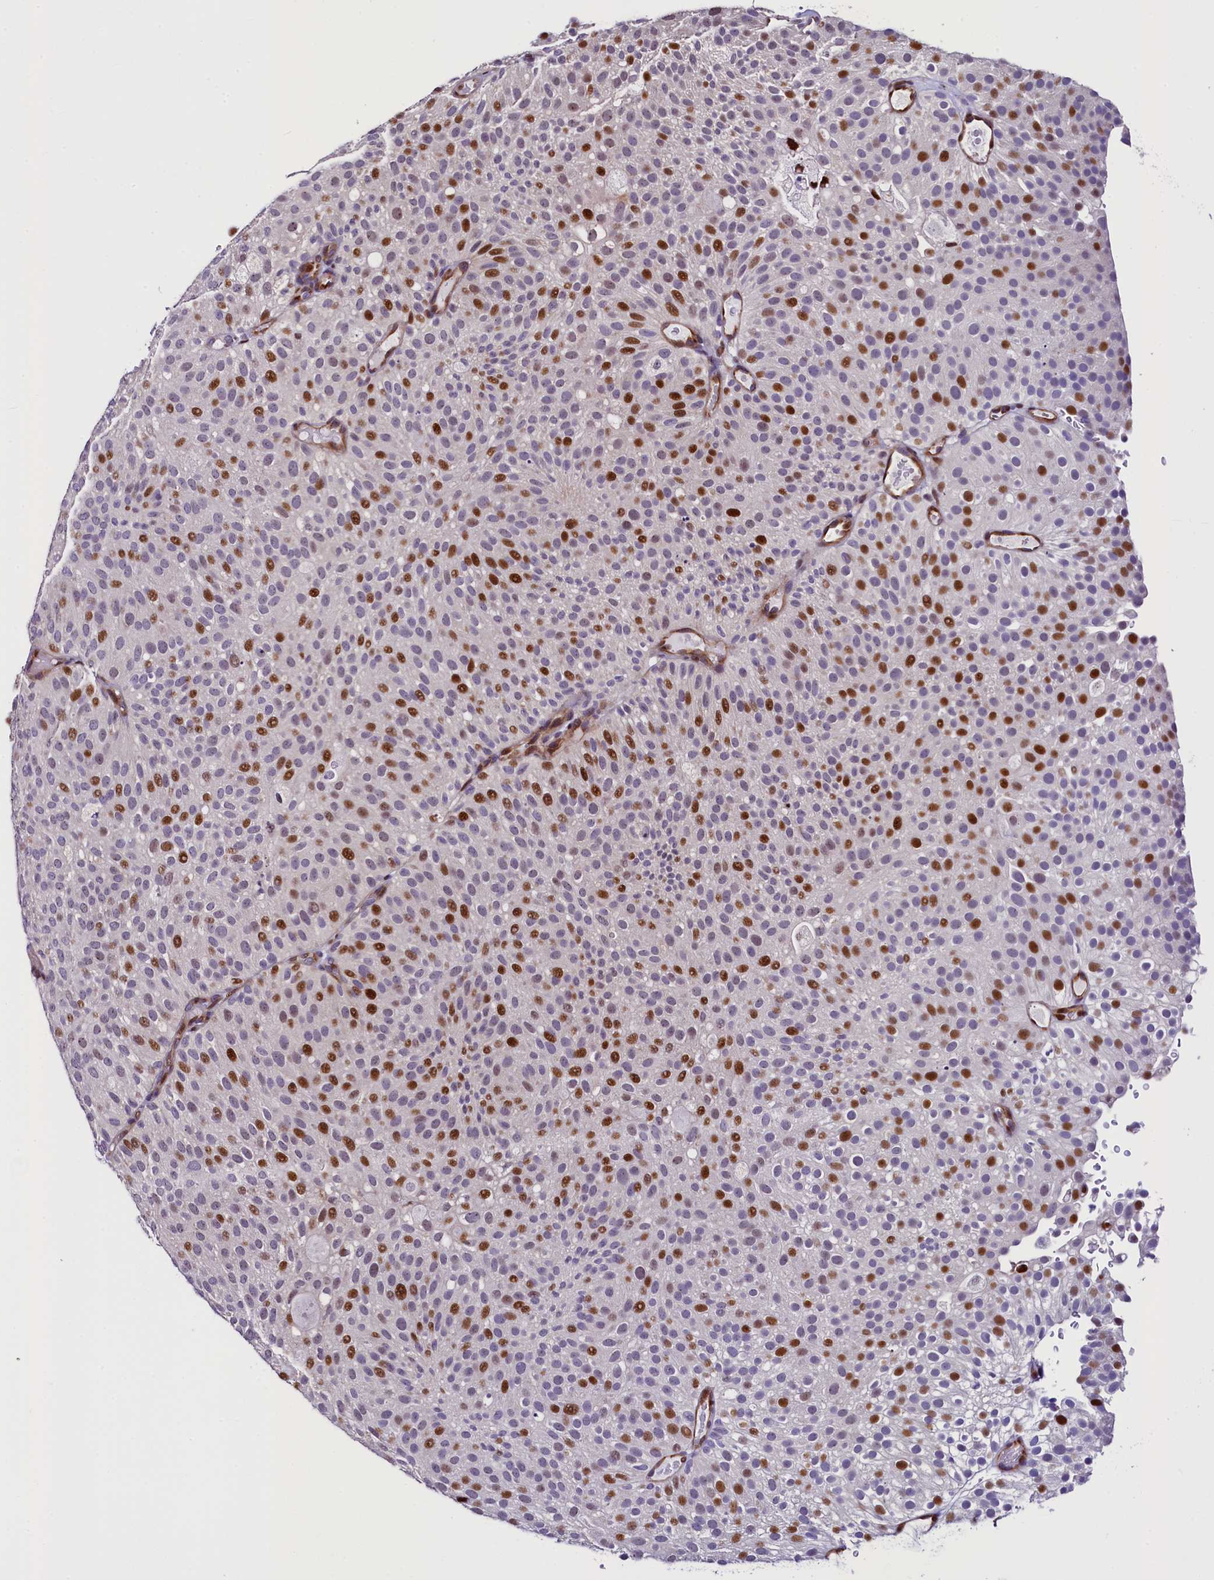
{"staining": {"intensity": "strong", "quantity": "<25%", "location": "nuclear"}, "tissue": "urothelial cancer", "cell_type": "Tumor cells", "image_type": "cancer", "snomed": [{"axis": "morphology", "description": "Urothelial carcinoma, Low grade"}, {"axis": "topography", "description": "Urinary bladder"}], "caption": "Immunohistochemical staining of urothelial cancer demonstrates medium levels of strong nuclear positivity in about <25% of tumor cells.", "gene": "TRMT112", "patient": {"sex": "male", "age": 78}}